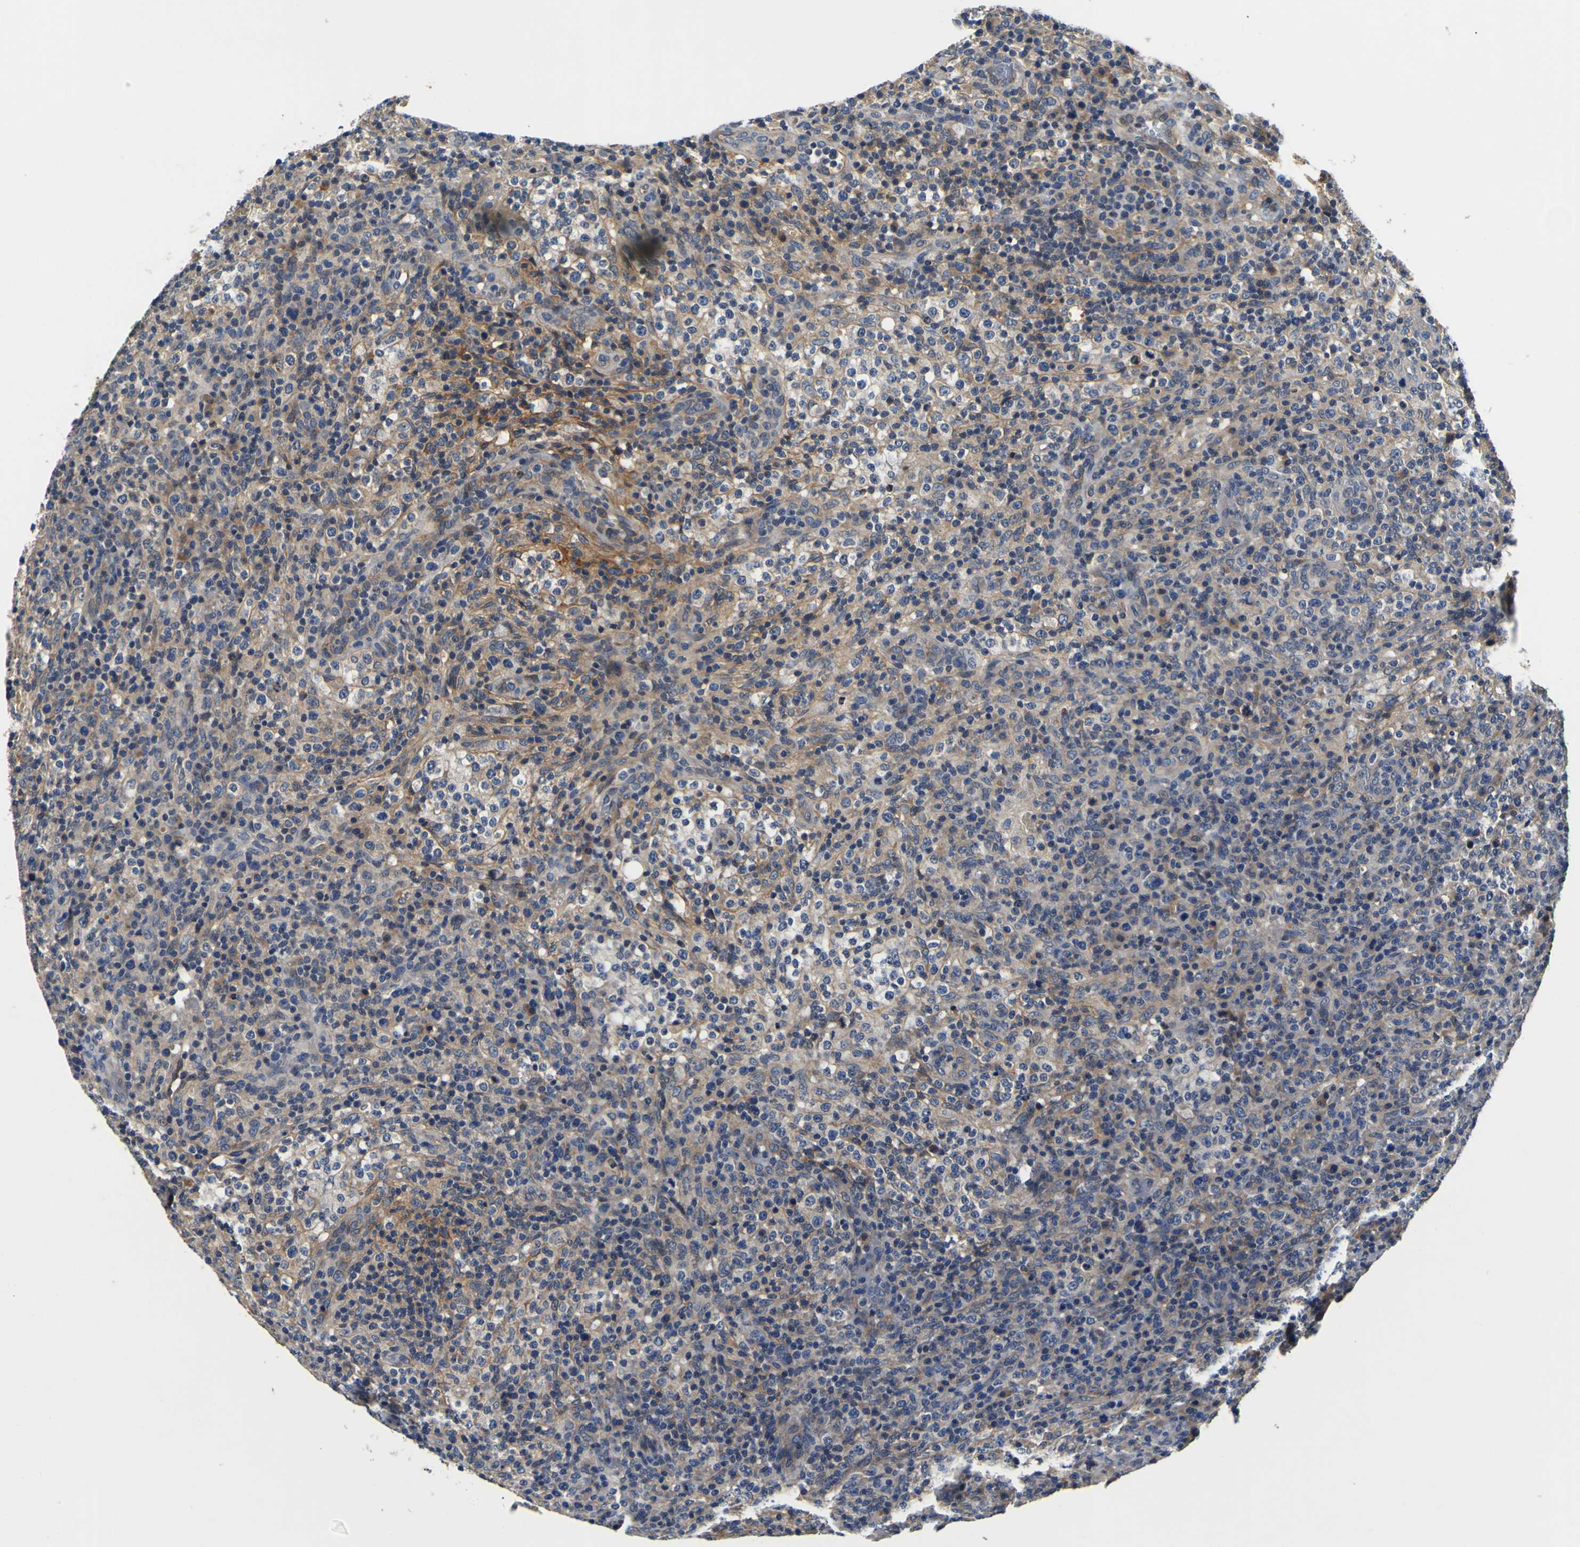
{"staining": {"intensity": "negative", "quantity": "none", "location": "none"}, "tissue": "lymphoma", "cell_type": "Tumor cells", "image_type": "cancer", "snomed": [{"axis": "morphology", "description": "Malignant lymphoma, non-Hodgkin's type, High grade"}, {"axis": "topography", "description": "Lymph node"}], "caption": "High magnification brightfield microscopy of lymphoma stained with DAB (3,3'-diaminobenzidine) (brown) and counterstained with hematoxylin (blue): tumor cells show no significant staining.", "gene": "EPHB4", "patient": {"sex": "female", "age": 76}}